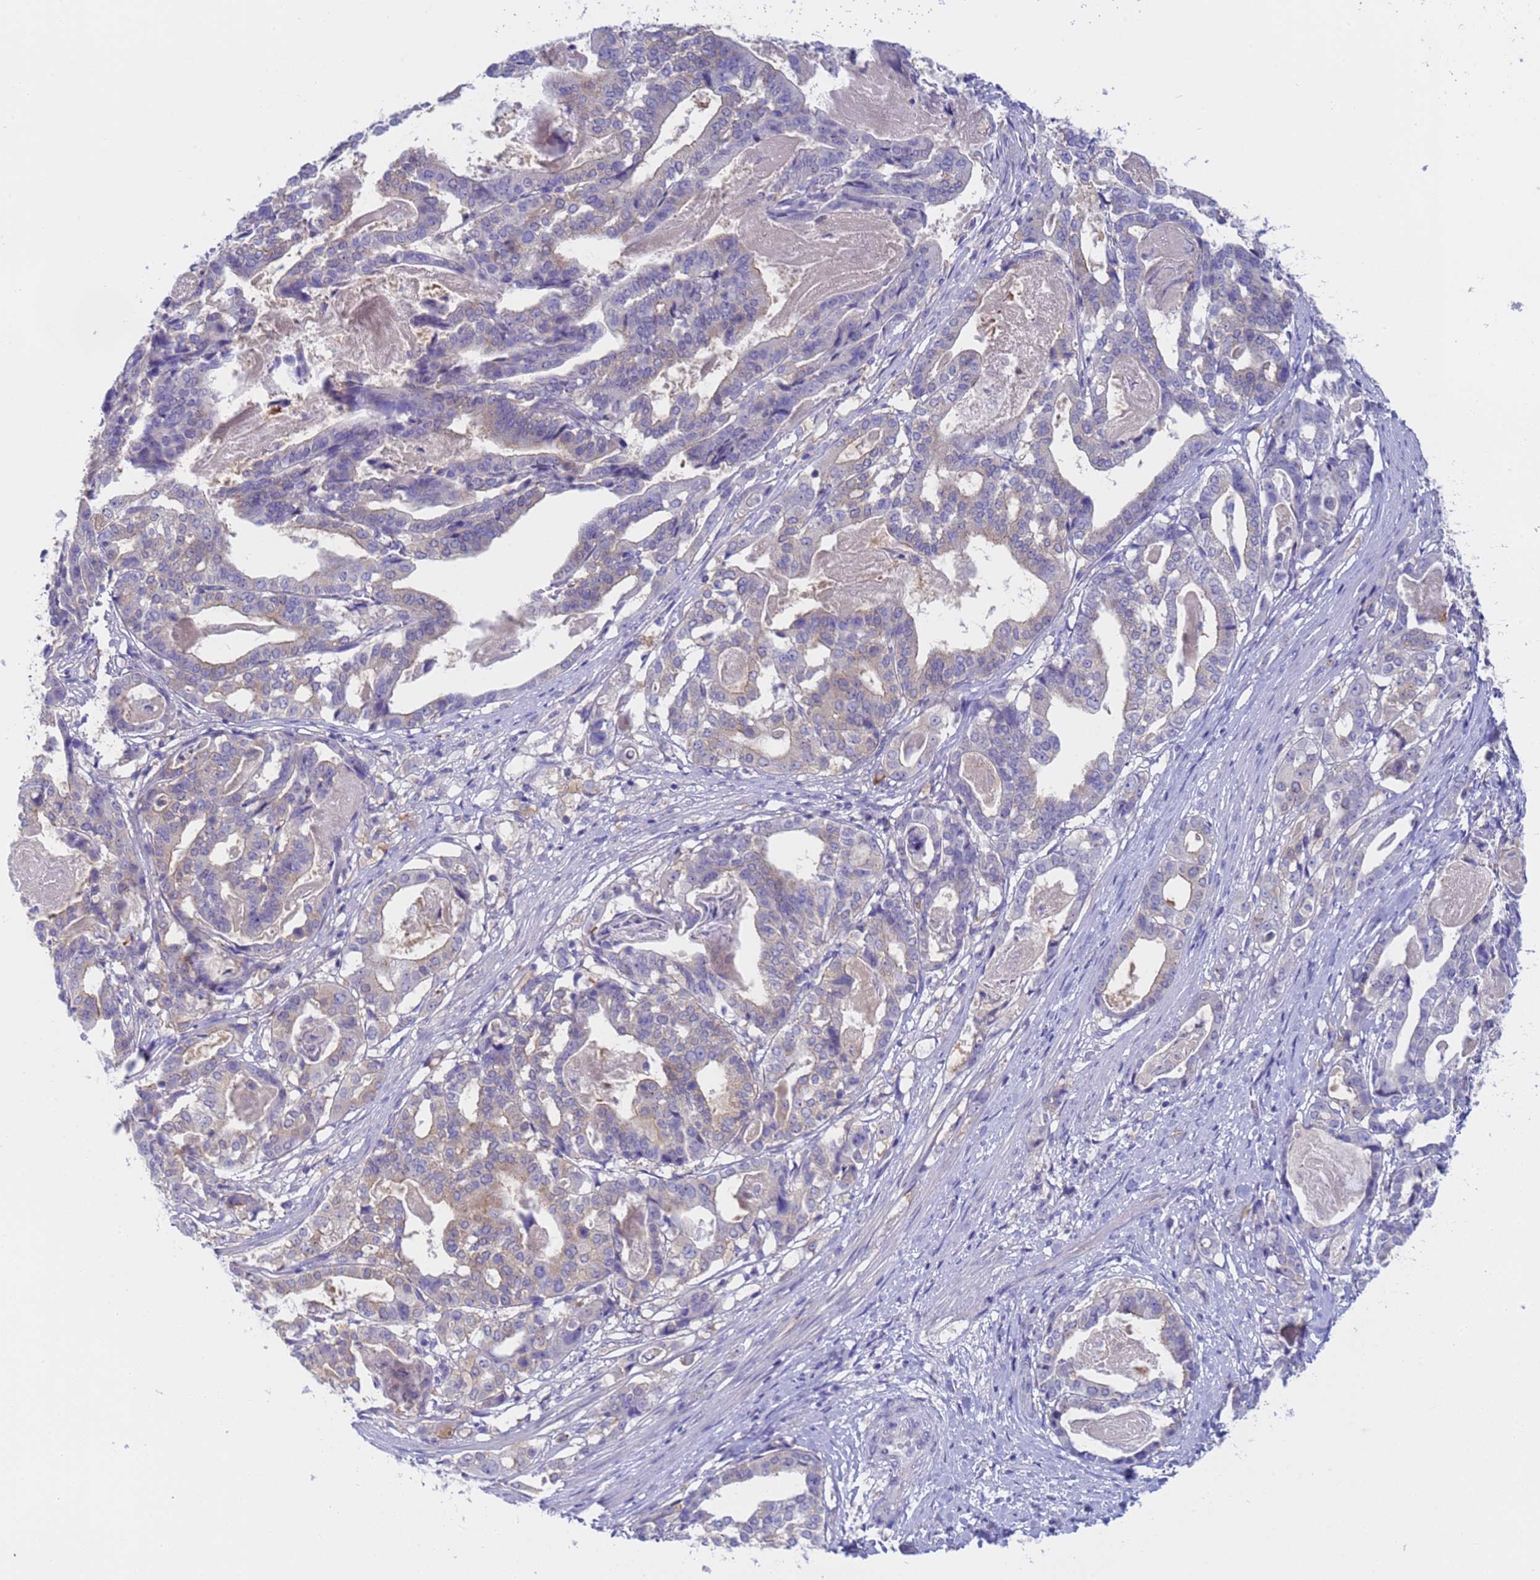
{"staining": {"intensity": "weak", "quantity": "<25%", "location": "cytoplasmic/membranous"}, "tissue": "stomach cancer", "cell_type": "Tumor cells", "image_type": "cancer", "snomed": [{"axis": "morphology", "description": "Adenocarcinoma, NOS"}, {"axis": "topography", "description": "Stomach"}], "caption": "Tumor cells show no significant positivity in stomach cancer.", "gene": "CAPN7", "patient": {"sex": "male", "age": 48}}